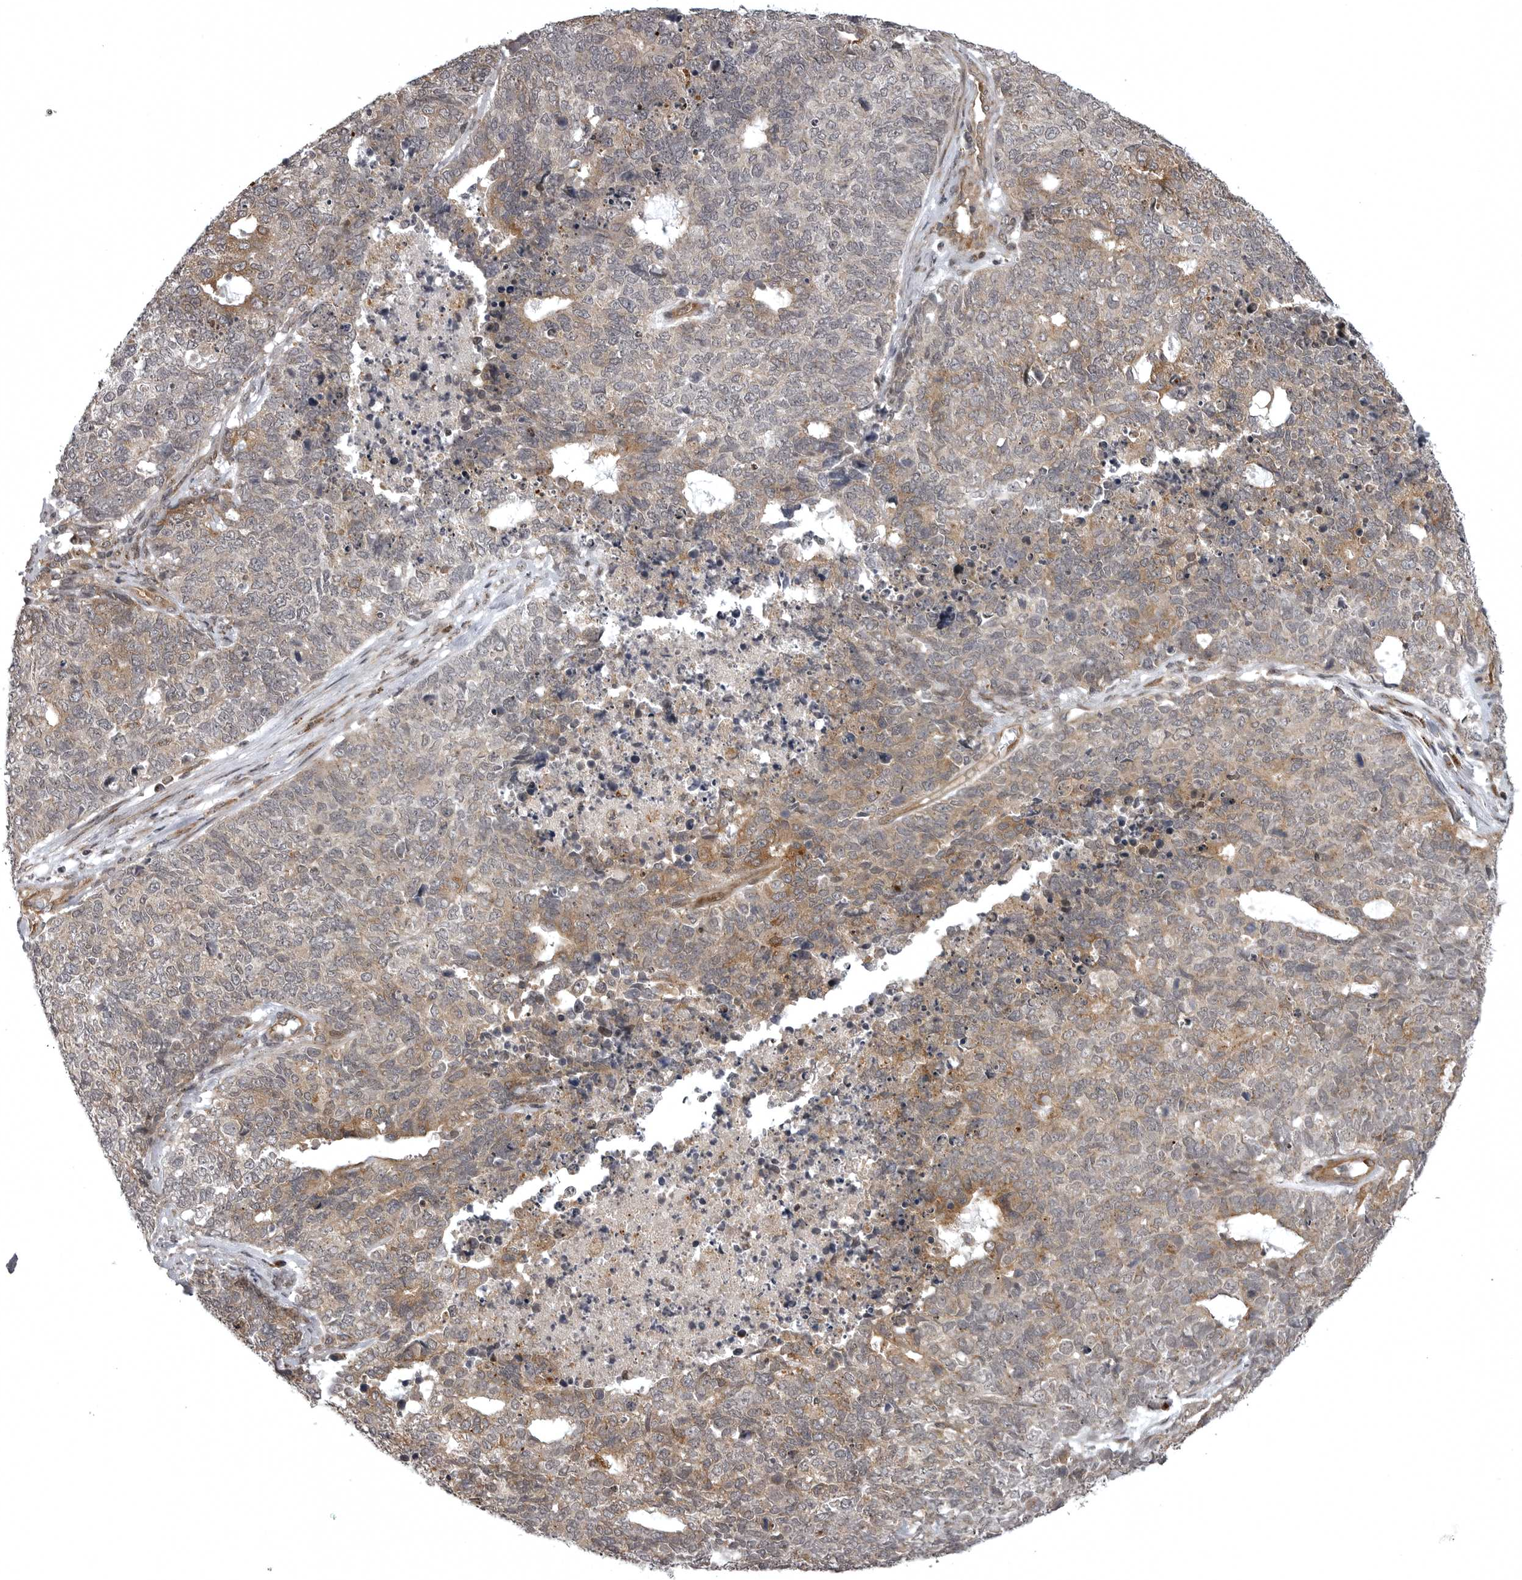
{"staining": {"intensity": "moderate", "quantity": "<25%", "location": "cytoplasmic/membranous"}, "tissue": "cervical cancer", "cell_type": "Tumor cells", "image_type": "cancer", "snomed": [{"axis": "morphology", "description": "Squamous cell carcinoma, NOS"}, {"axis": "topography", "description": "Cervix"}], "caption": "Human cervical squamous cell carcinoma stained with a protein marker displays moderate staining in tumor cells.", "gene": "SNX16", "patient": {"sex": "female", "age": 63}}